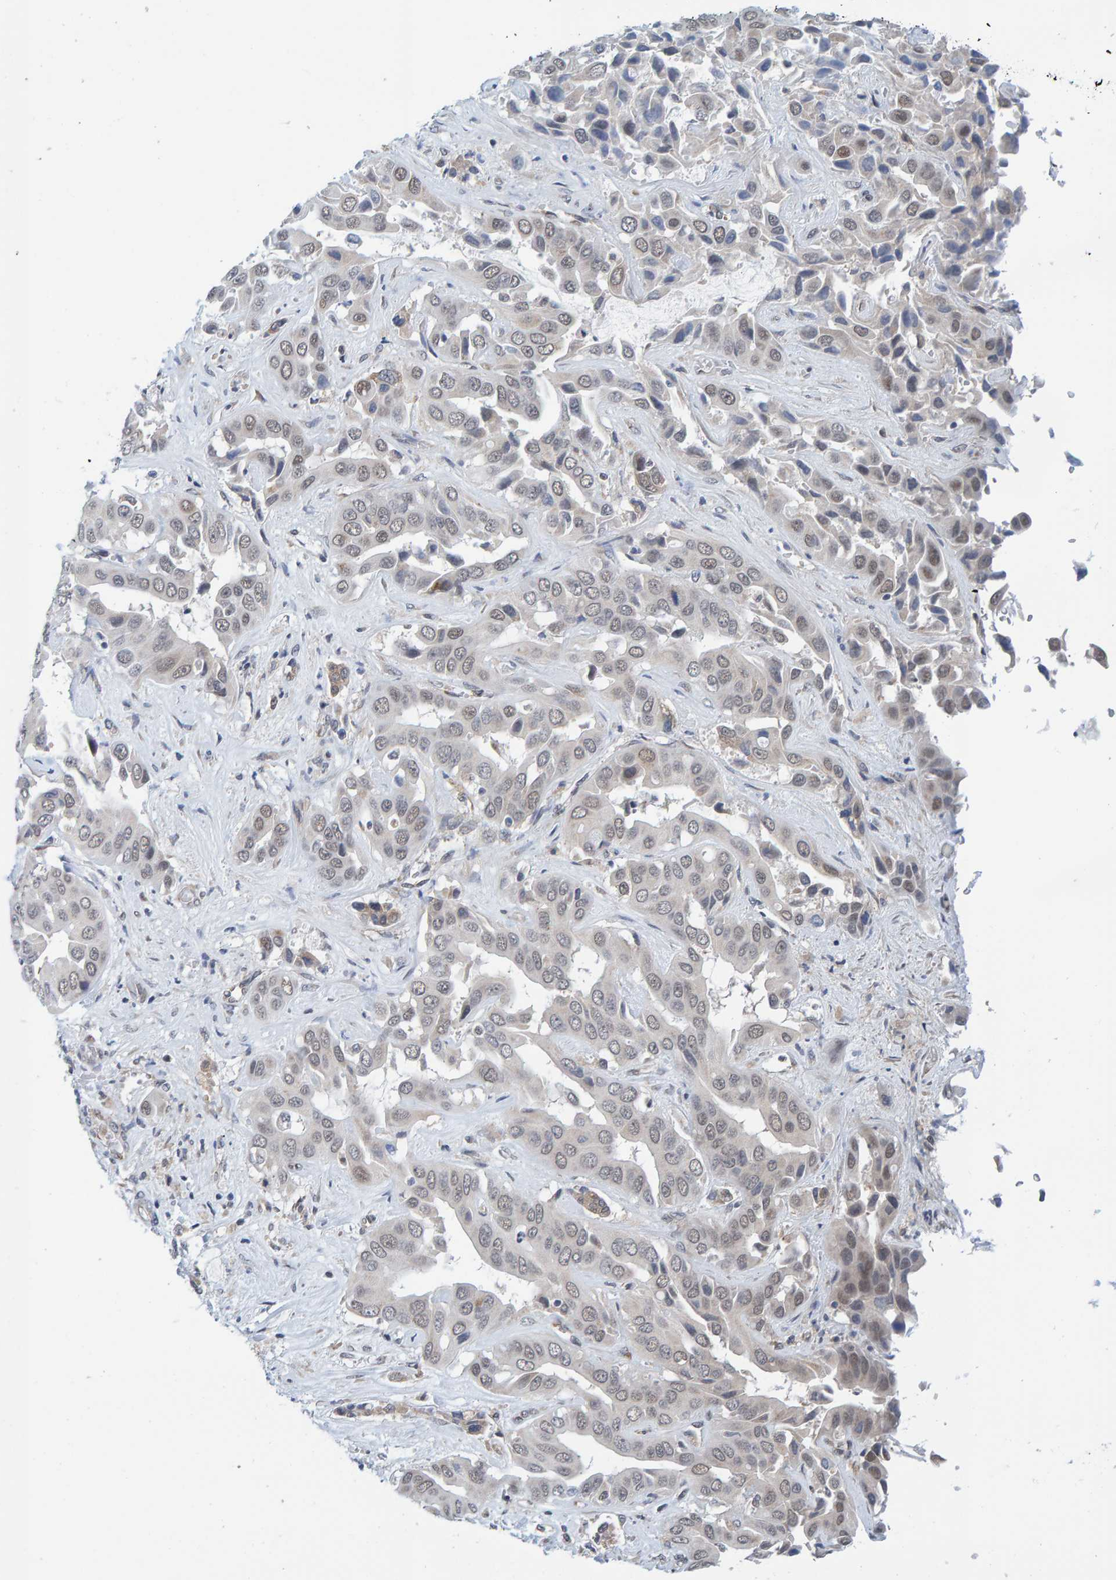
{"staining": {"intensity": "weak", "quantity": "<25%", "location": "nuclear"}, "tissue": "liver cancer", "cell_type": "Tumor cells", "image_type": "cancer", "snomed": [{"axis": "morphology", "description": "Cholangiocarcinoma"}, {"axis": "topography", "description": "Liver"}], "caption": "Liver cancer (cholangiocarcinoma) was stained to show a protein in brown. There is no significant expression in tumor cells.", "gene": "SCRN2", "patient": {"sex": "female", "age": 52}}